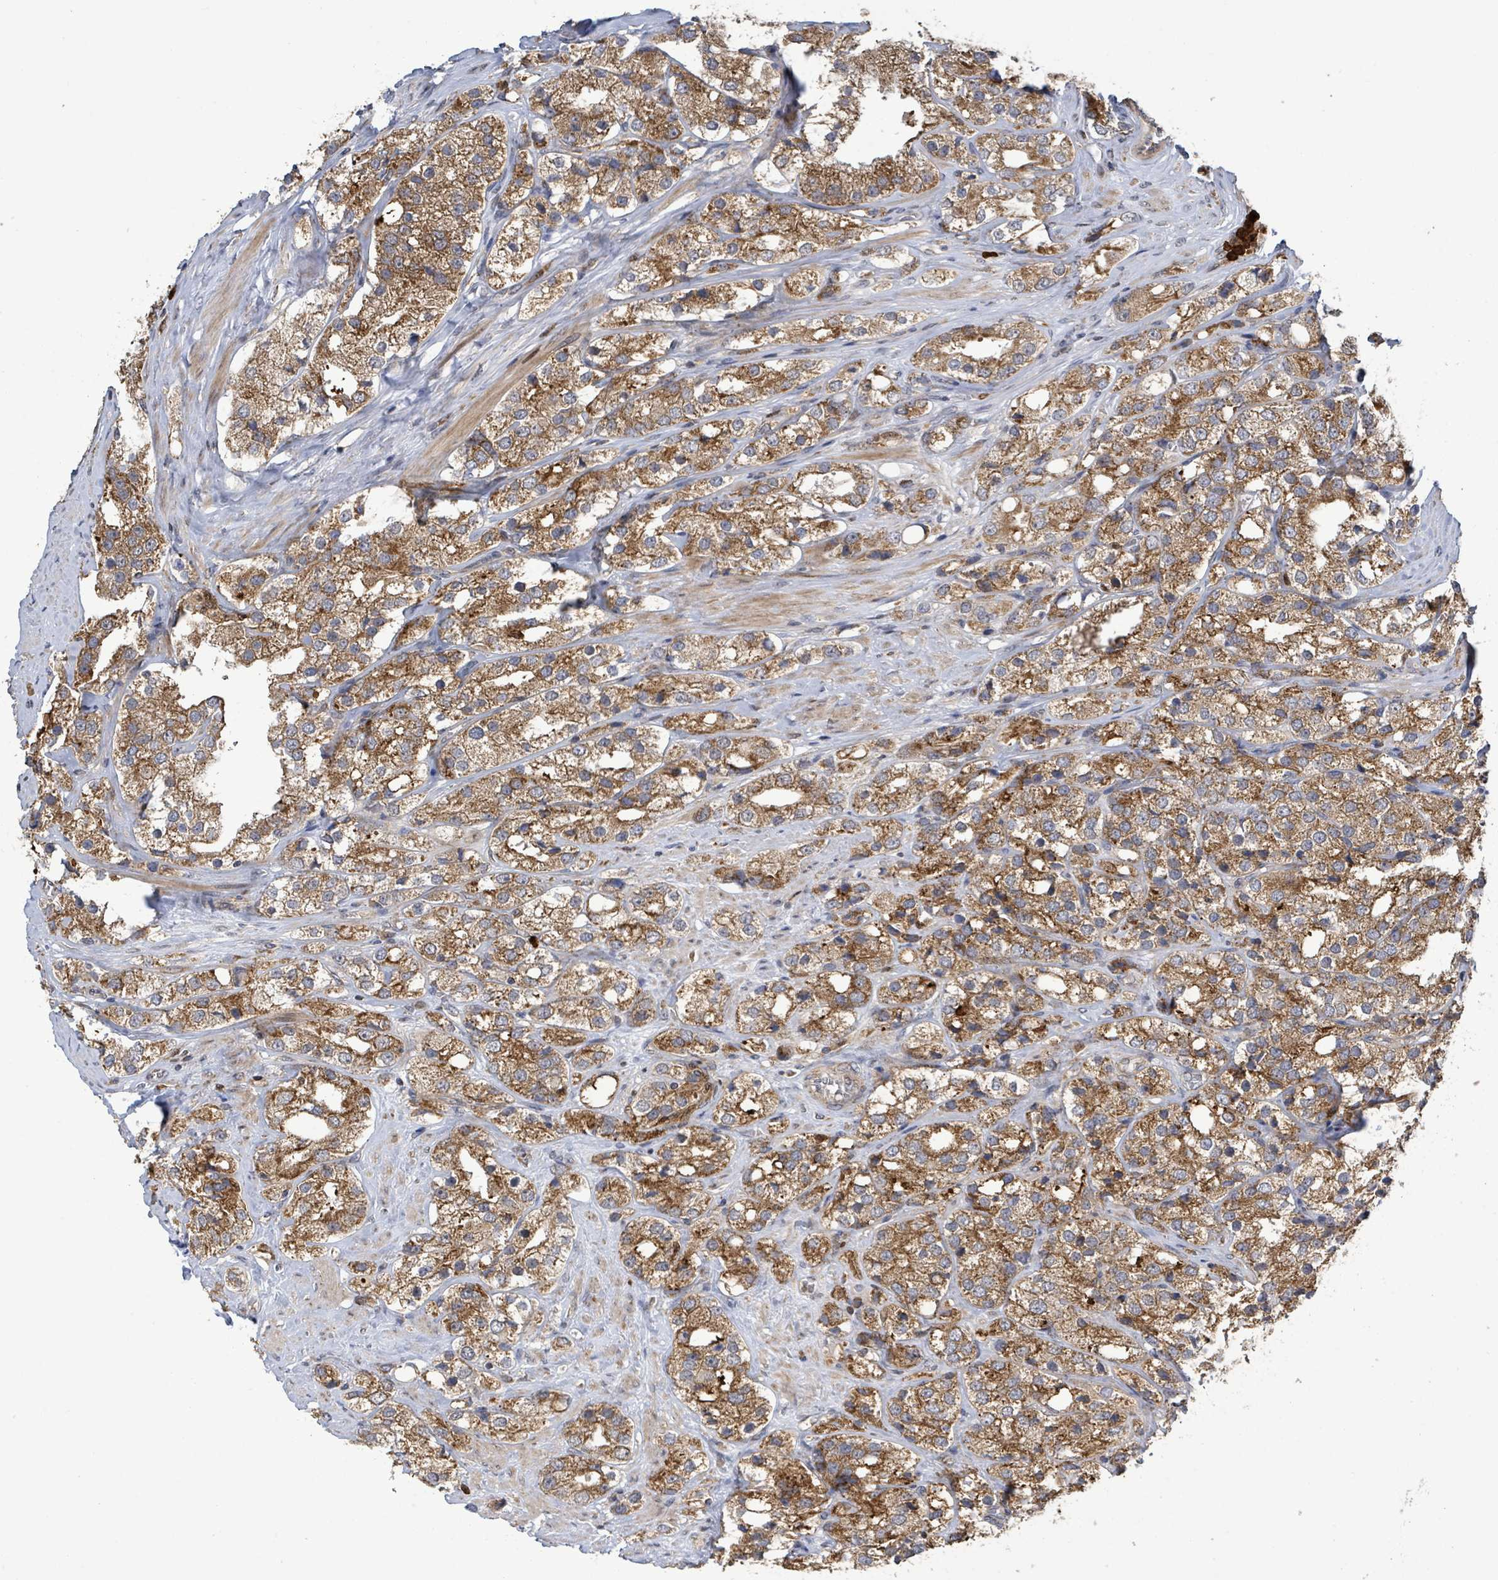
{"staining": {"intensity": "moderate", "quantity": ">75%", "location": "cytoplasmic/membranous"}, "tissue": "prostate cancer", "cell_type": "Tumor cells", "image_type": "cancer", "snomed": [{"axis": "morphology", "description": "Adenocarcinoma, NOS"}, {"axis": "topography", "description": "Prostate"}], "caption": "Immunohistochemistry histopathology image of neoplastic tissue: human prostate cancer (adenocarcinoma) stained using immunohistochemistry demonstrates medium levels of moderate protein expression localized specifically in the cytoplasmic/membranous of tumor cells, appearing as a cytoplasmic/membranous brown color.", "gene": "COQ6", "patient": {"sex": "male", "age": 79}}